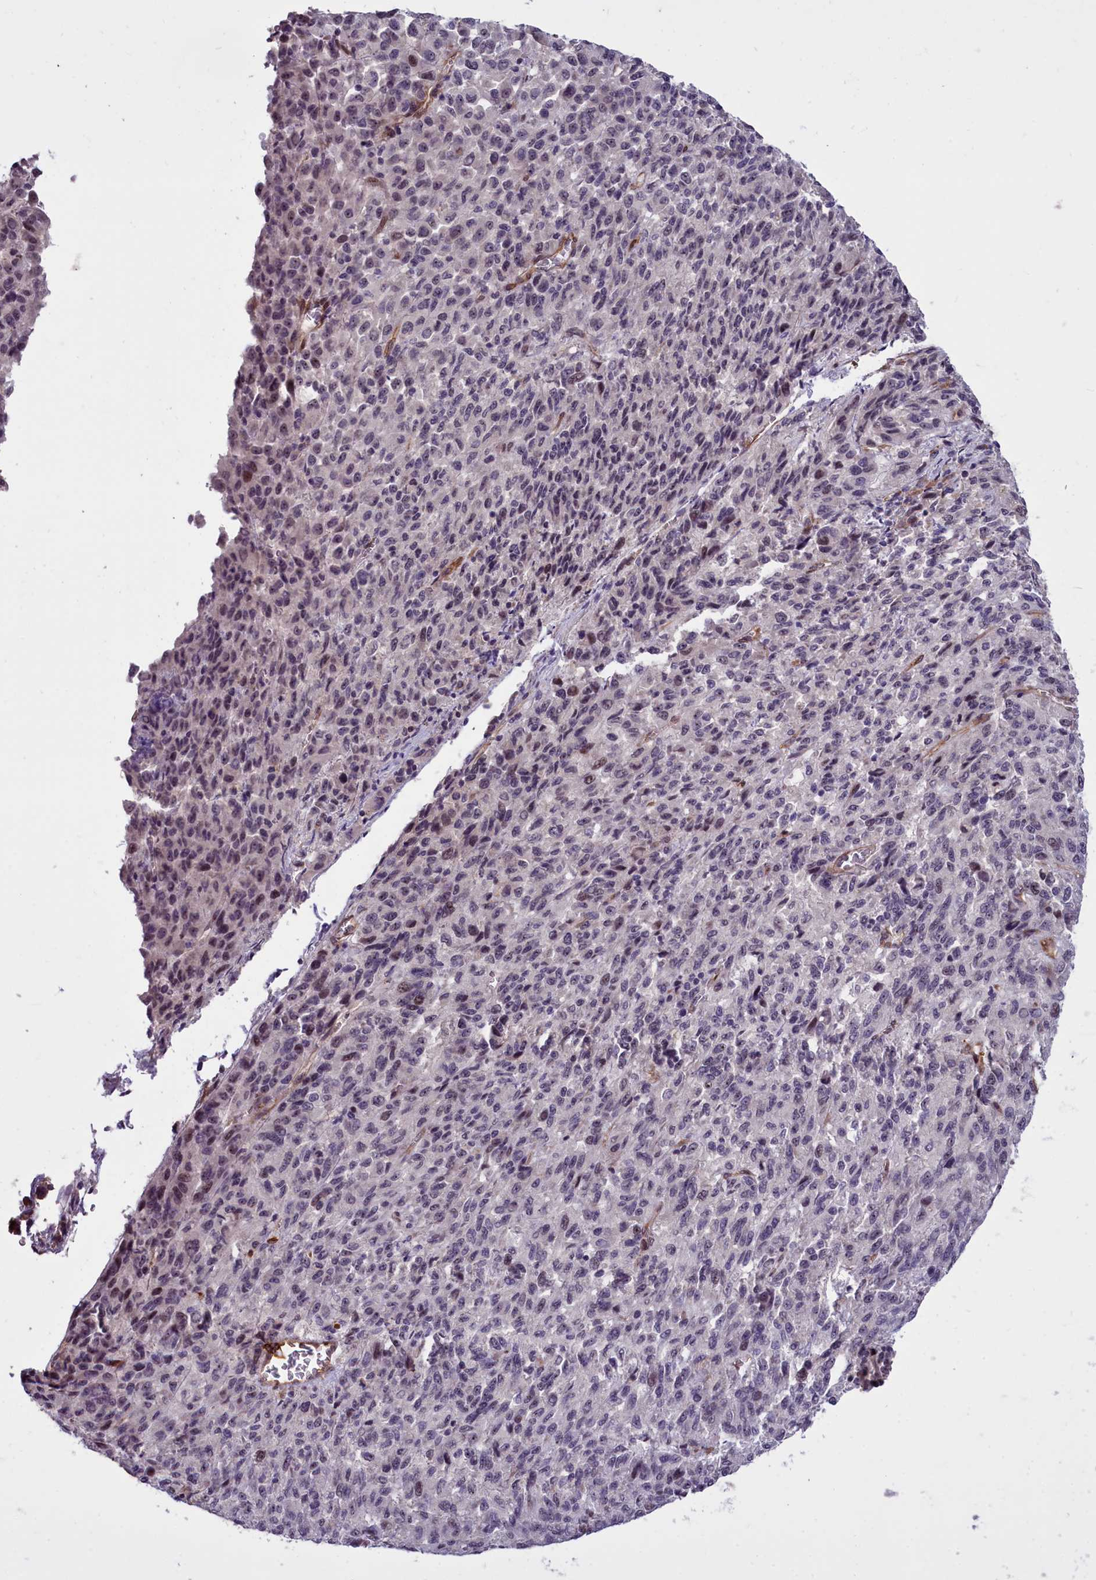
{"staining": {"intensity": "negative", "quantity": "none", "location": "none"}, "tissue": "melanoma", "cell_type": "Tumor cells", "image_type": "cancer", "snomed": [{"axis": "morphology", "description": "Malignant melanoma, Metastatic site"}, {"axis": "topography", "description": "Lung"}], "caption": "Melanoma was stained to show a protein in brown. There is no significant positivity in tumor cells.", "gene": "BCAR1", "patient": {"sex": "male", "age": 64}}